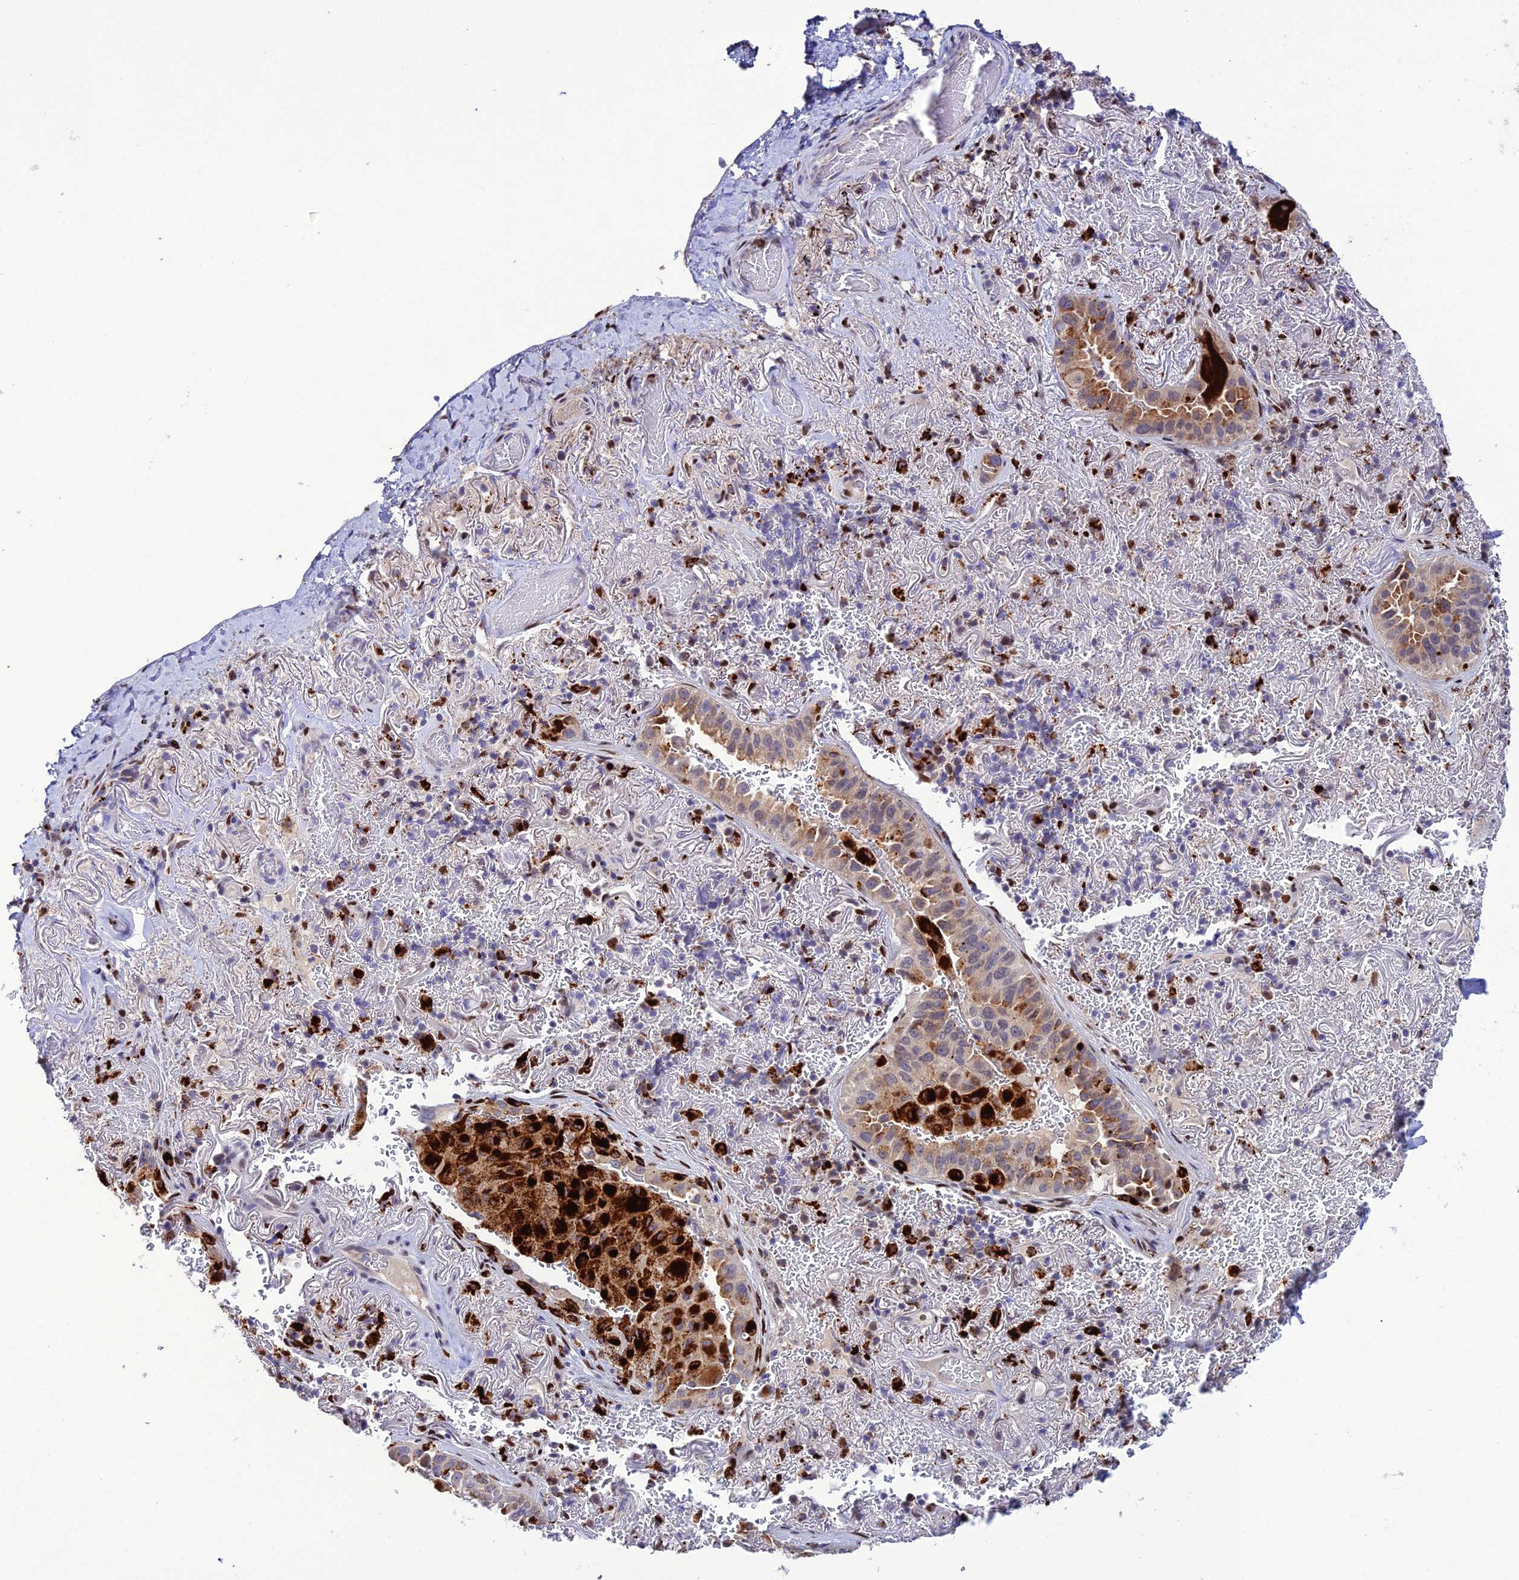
{"staining": {"intensity": "moderate", "quantity": "25%-75%", "location": "cytoplasmic/membranous"}, "tissue": "lung cancer", "cell_type": "Tumor cells", "image_type": "cancer", "snomed": [{"axis": "morphology", "description": "Adenocarcinoma, NOS"}, {"axis": "topography", "description": "Lung"}], "caption": "Tumor cells reveal medium levels of moderate cytoplasmic/membranous positivity in about 25%-75% of cells in lung cancer (adenocarcinoma).", "gene": "HIC1", "patient": {"sex": "female", "age": 69}}